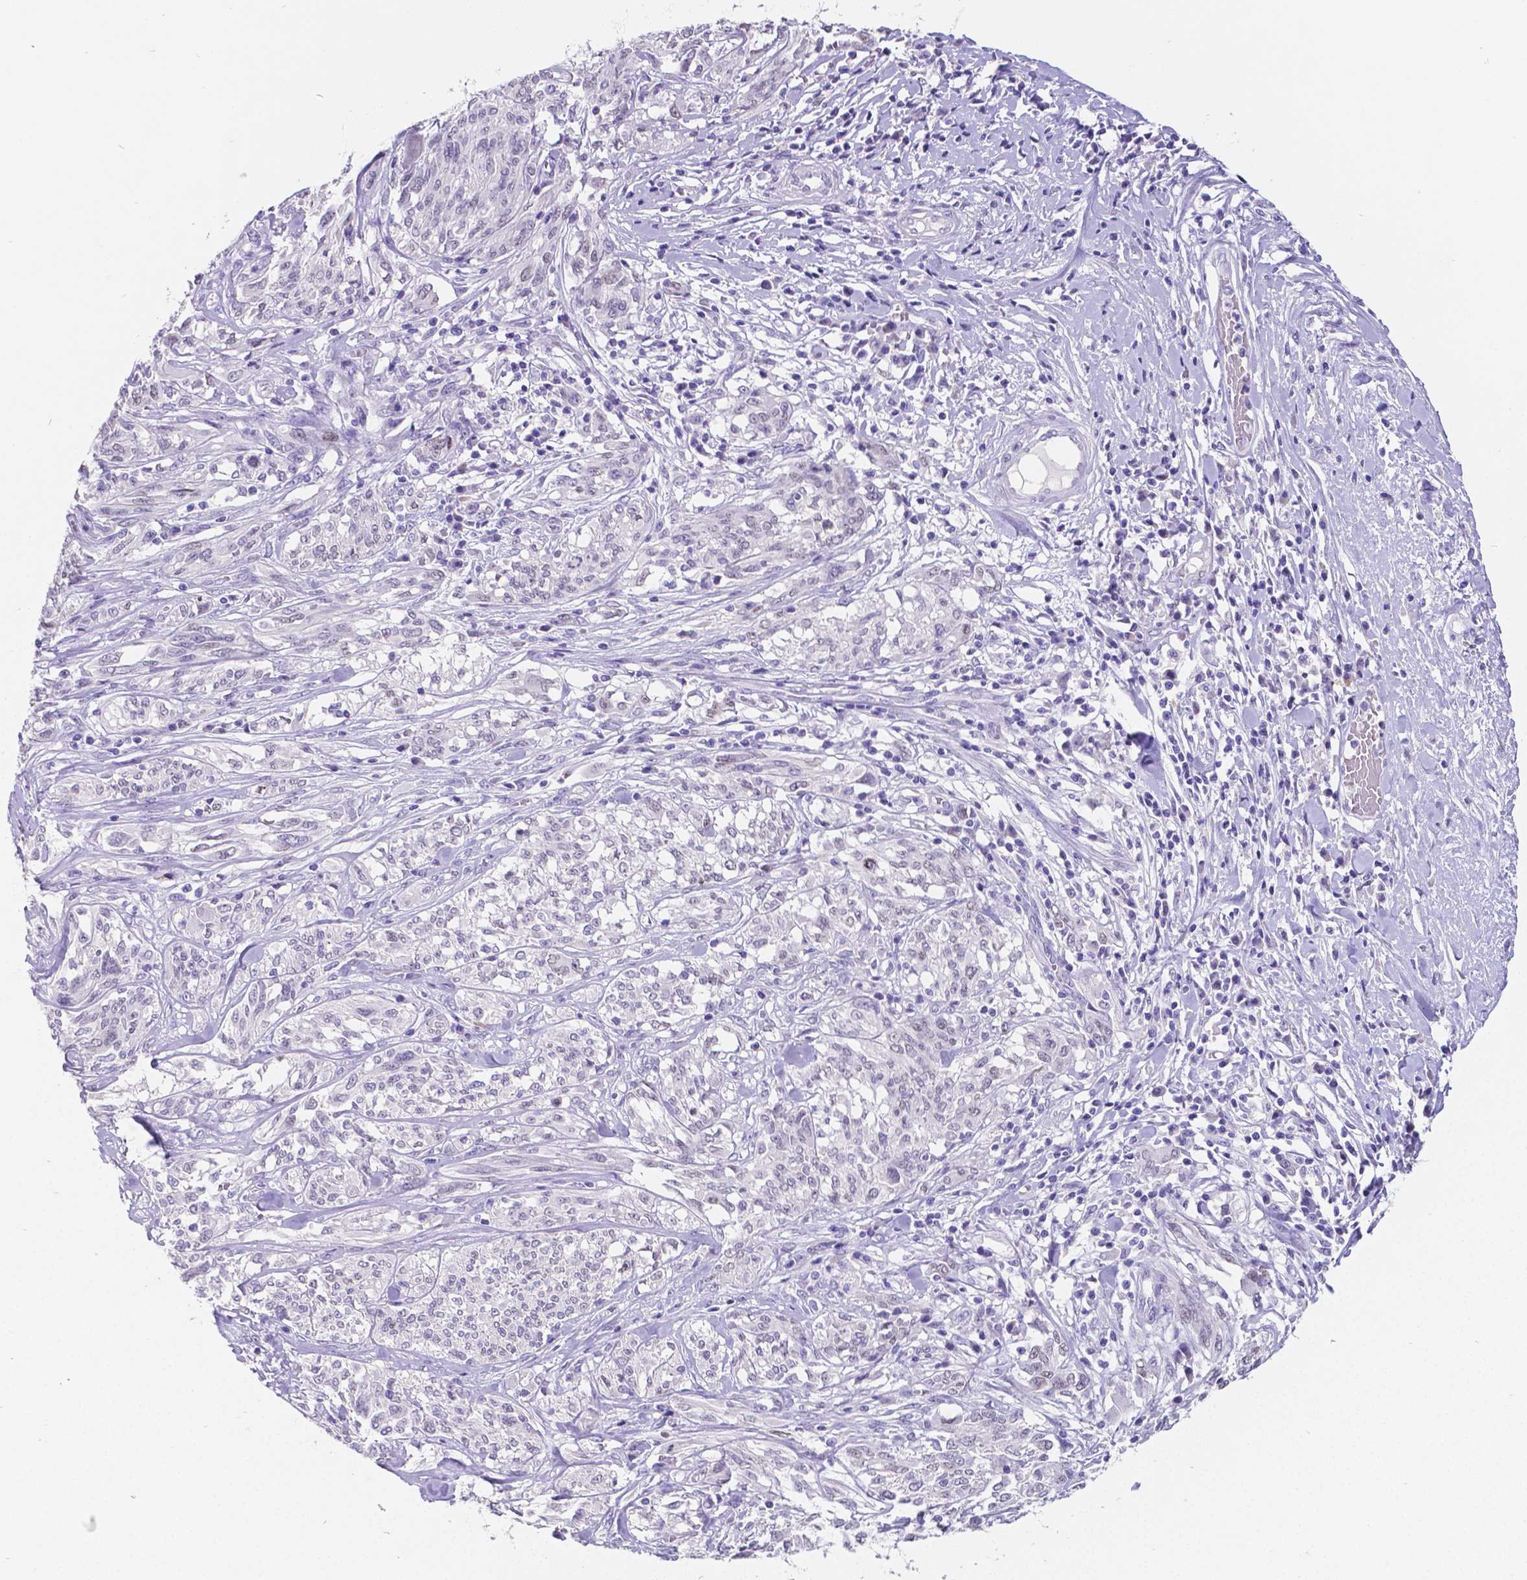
{"staining": {"intensity": "negative", "quantity": "none", "location": "none"}, "tissue": "melanoma", "cell_type": "Tumor cells", "image_type": "cancer", "snomed": [{"axis": "morphology", "description": "Malignant melanoma, NOS"}, {"axis": "topography", "description": "Skin"}], "caption": "This is an IHC micrograph of melanoma. There is no positivity in tumor cells.", "gene": "SATB2", "patient": {"sex": "female", "age": 91}}